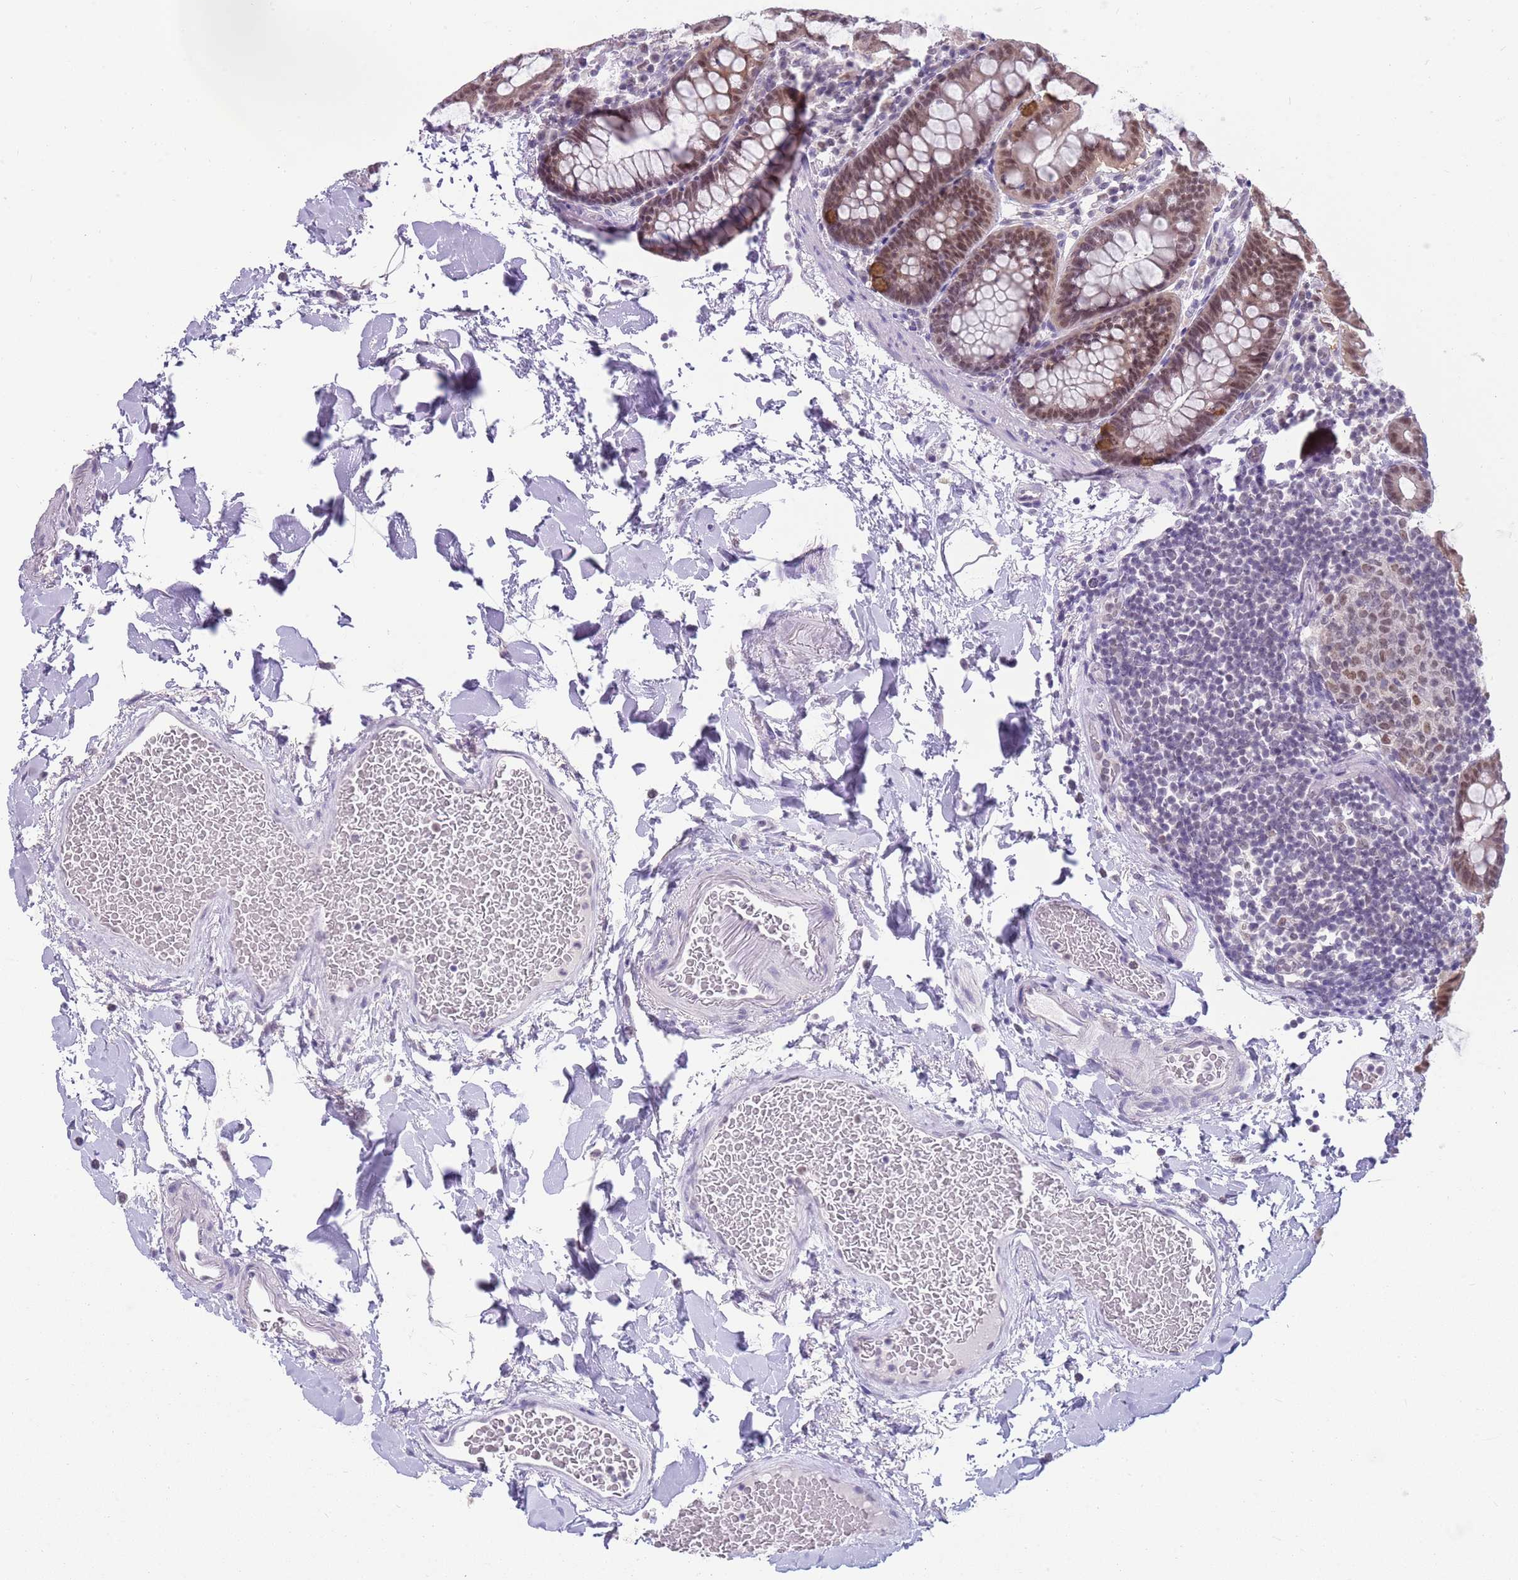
{"staining": {"intensity": "negative", "quantity": "none", "location": "none"}, "tissue": "colon", "cell_type": "Endothelial cells", "image_type": "normal", "snomed": [{"axis": "morphology", "description": "Normal tissue, NOS"}, {"axis": "topography", "description": "Colon"}], "caption": "The histopathology image demonstrates no significant positivity in endothelial cells of colon. (Brightfield microscopy of DAB (3,3'-diaminobenzidine) immunohistochemistry (IHC) at high magnification).", "gene": "SEPHS2", "patient": {"sex": "male", "age": 75}}